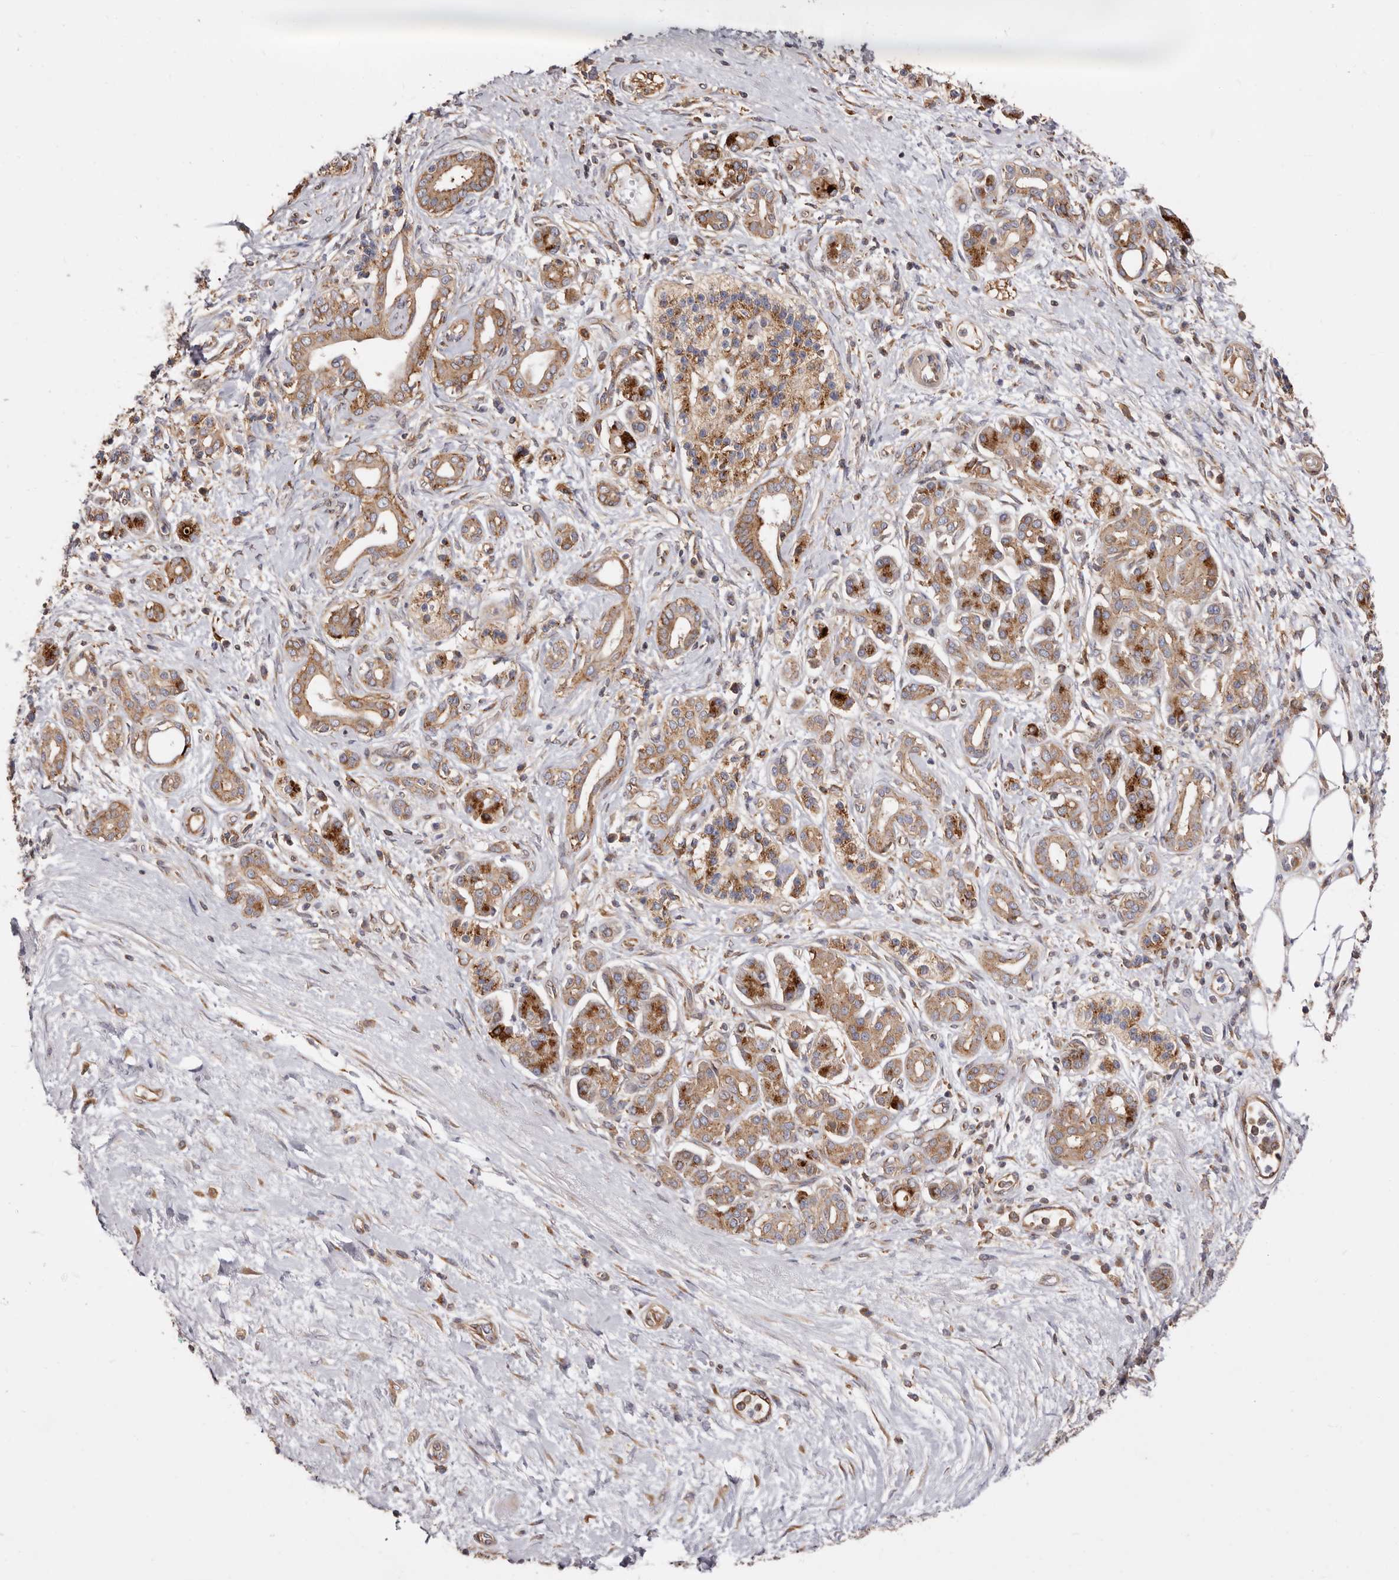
{"staining": {"intensity": "weak", "quantity": ">75%", "location": "cytoplasmic/membranous"}, "tissue": "pancreatic cancer", "cell_type": "Tumor cells", "image_type": "cancer", "snomed": [{"axis": "morphology", "description": "Adenocarcinoma, NOS"}, {"axis": "topography", "description": "Pancreas"}], "caption": "Protein staining exhibits weak cytoplasmic/membranous positivity in about >75% of tumor cells in pancreatic cancer (adenocarcinoma).", "gene": "COQ8B", "patient": {"sex": "male", "age": 78}}